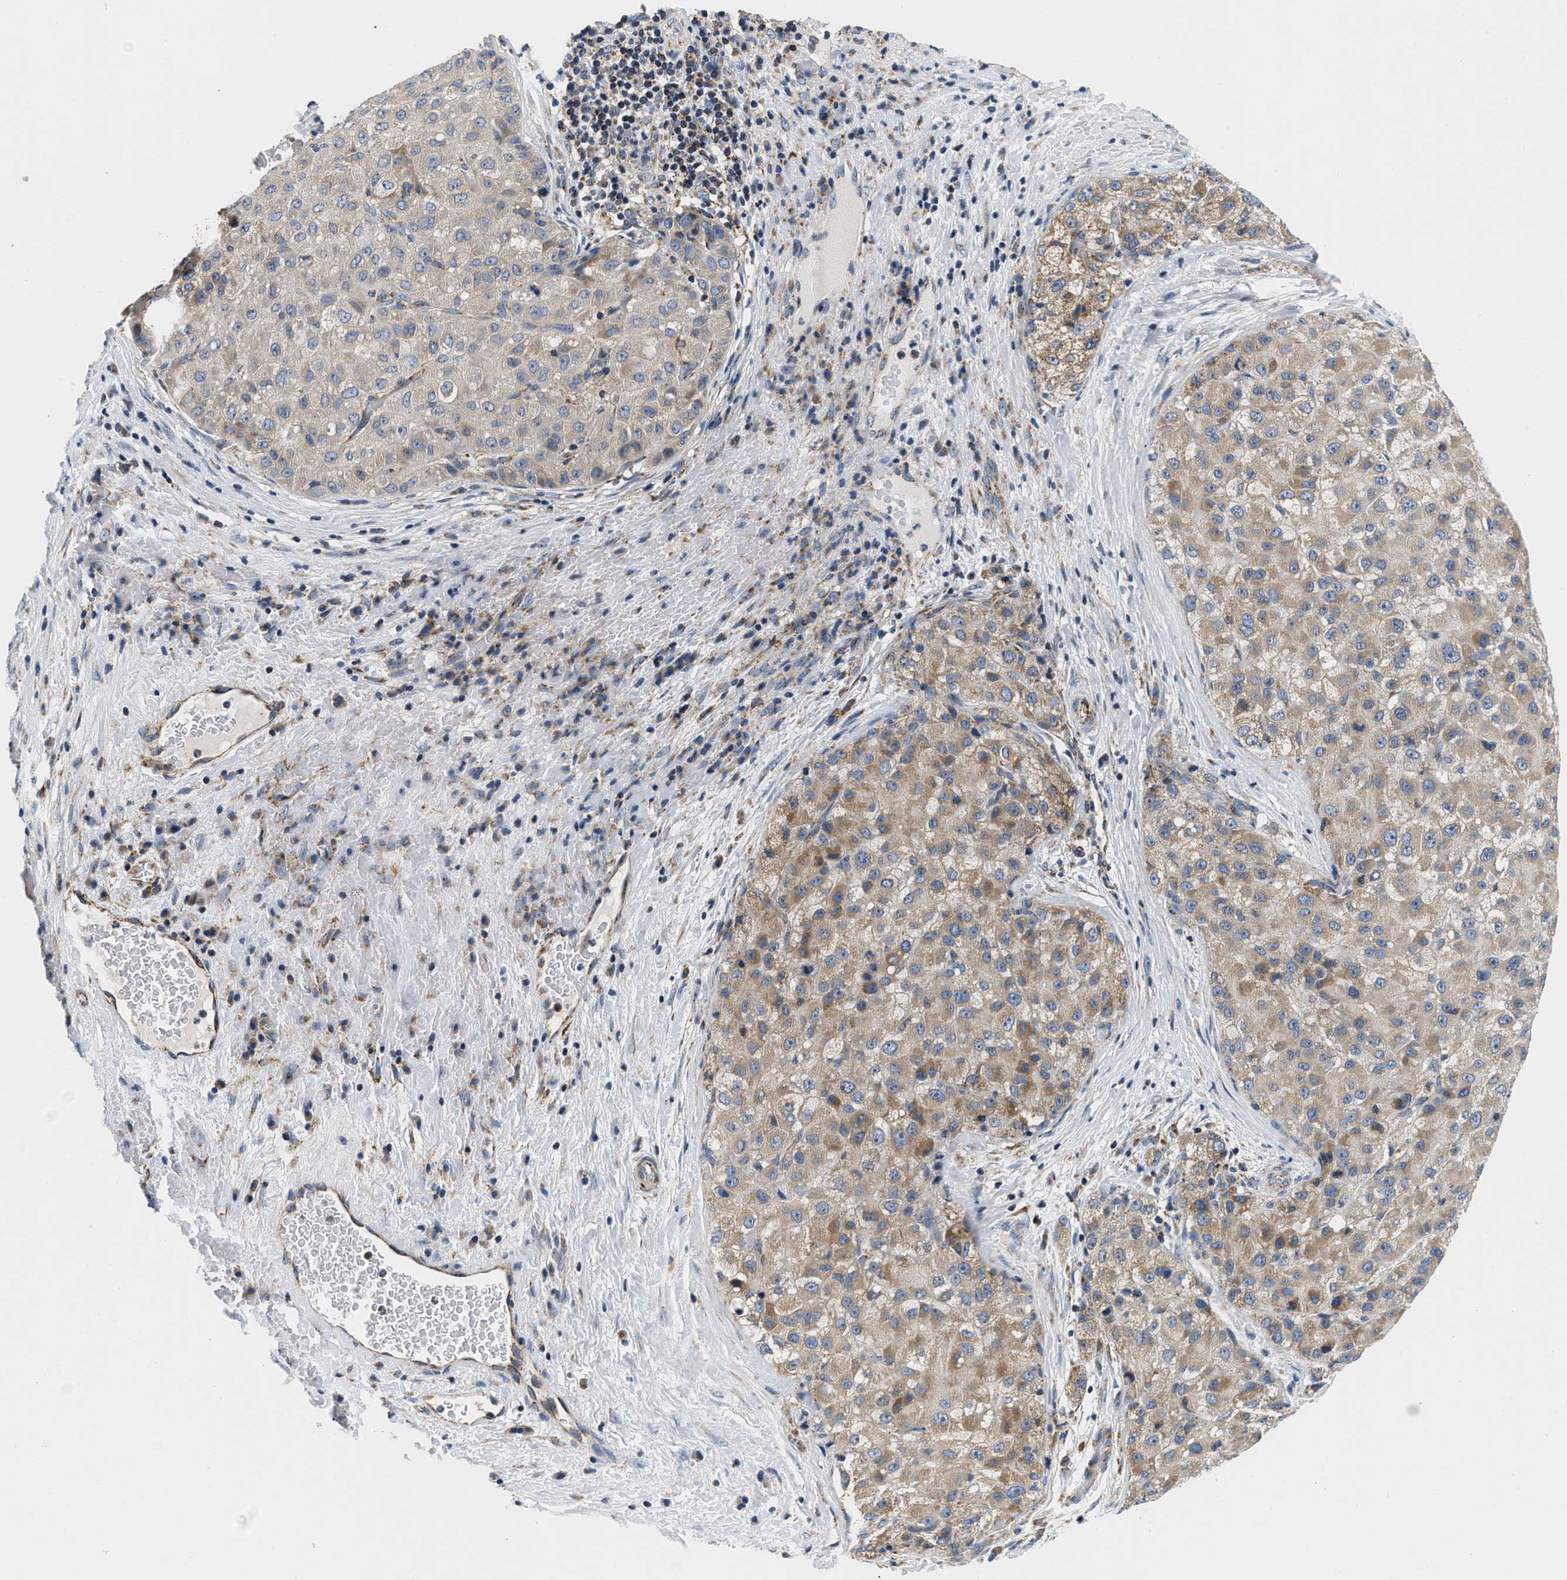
{"staining": {"intensity": "moderate", "quantity": ">75%", "location": "cytoplasmic/membranous"}, "tissue": "liver cancer", "cell_type": "Tumor cells", "image_type": "cancer", "snomed": [{"axis": "morphology", "description": "Carcinoma, Hepatocellular, NOS"}, {"axis": "topography", "description": "Liver"}], "caption": "Immunohistochemical staining of human hepatocellular carcinoma (liver) displays medium levels of moderate cytoplasmic/membranous staining in about >75% of tumor cells.", "gene": "PDP1", "patient": {"sex": "male", "age": 80}}